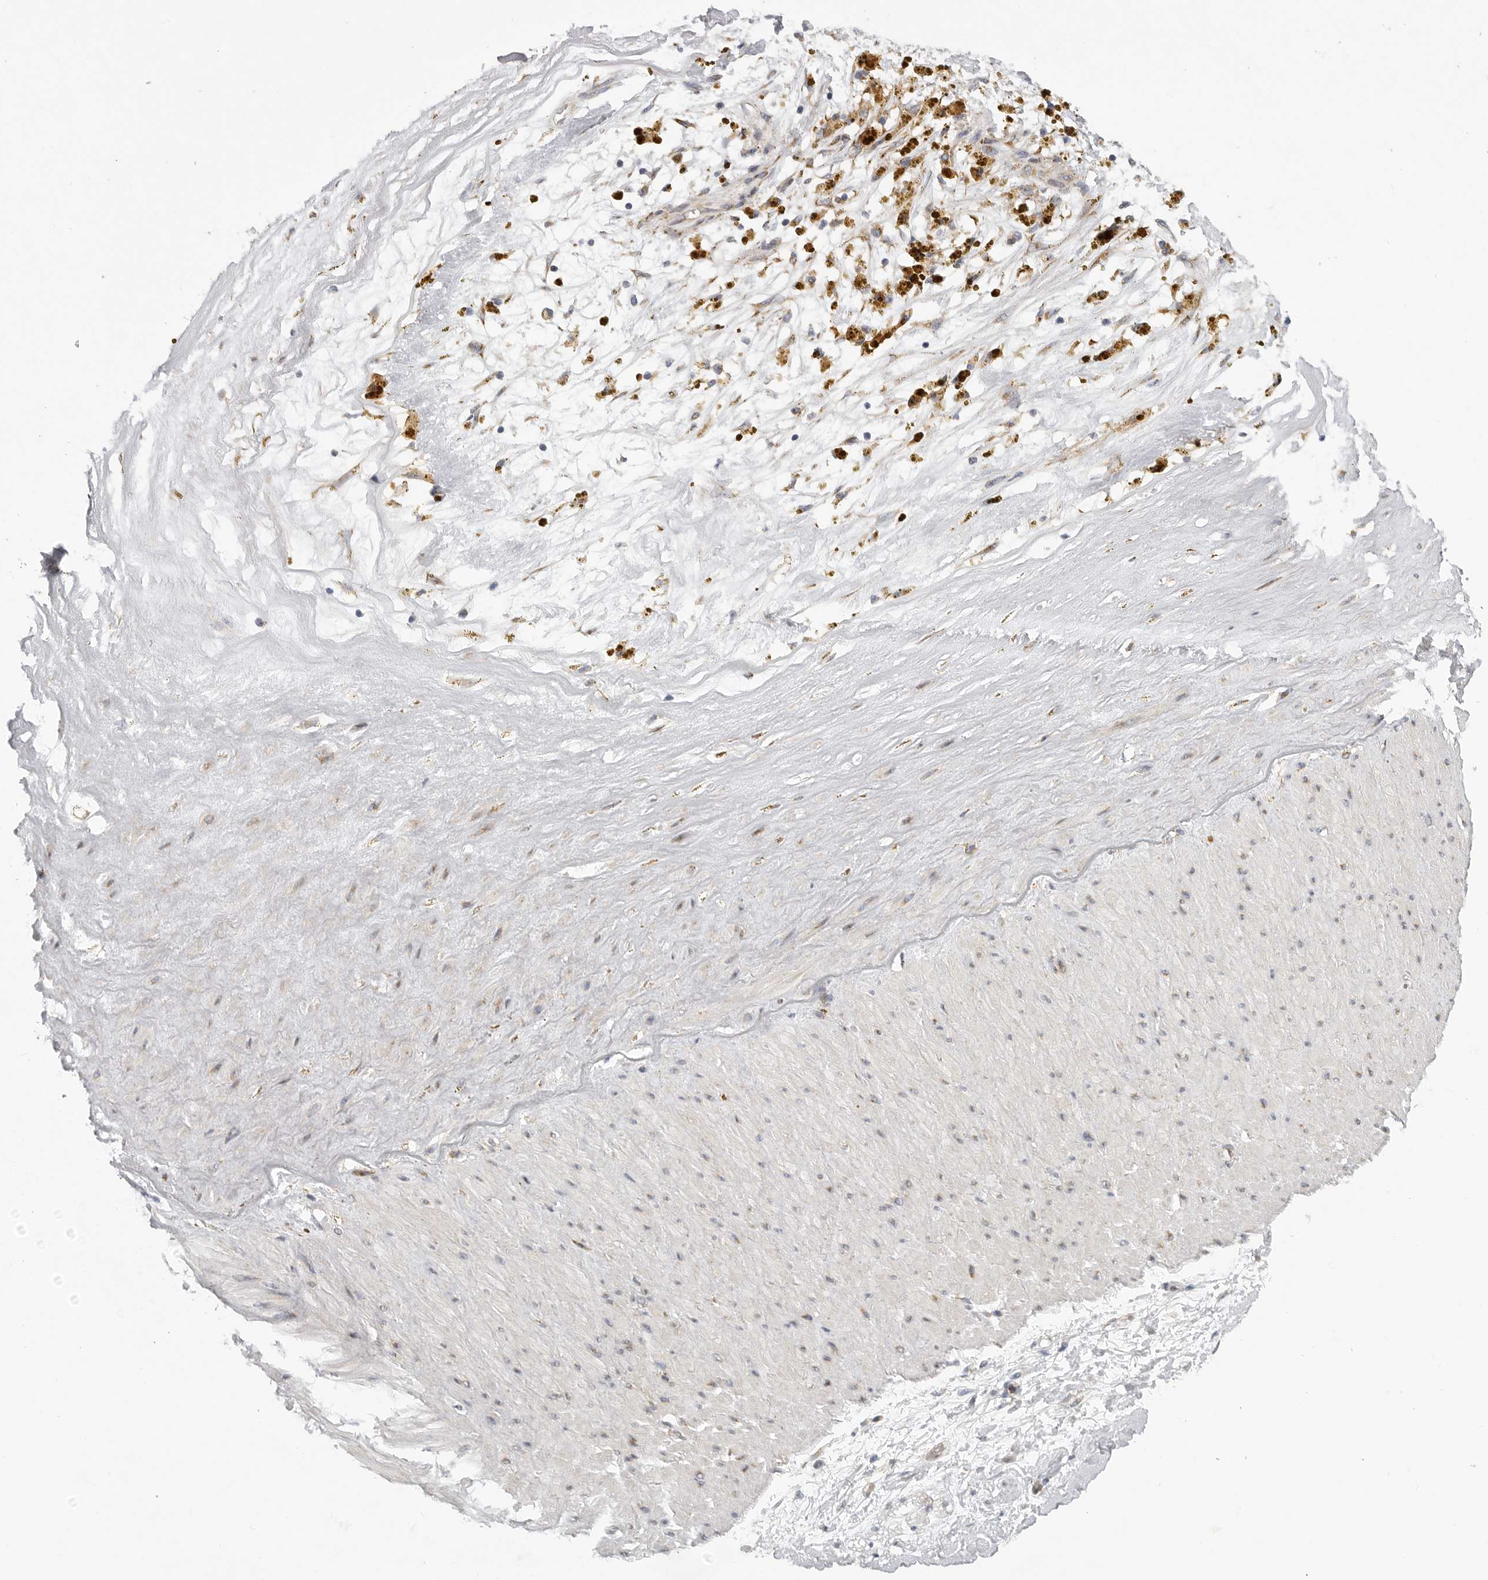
{"staining": {"intensity": "negative", "quantity": "none", "location": "none"}, "tissue": "adipose tissue", "cell_type": "Adipocytes", "image_type": "normal", "snomed": [{"axis": "morphology", "description": "Normal tissue, NOS"}, {"axis": "topography", "description": "Soft tissue"}], "caption": "Adipose tissue was stained to show a protein in brown. There is no significant expression in adipocytes. Brightfield microscopy of immunohistochemistry stained with DAB (brown) and hematoxylin (blue), captured at high magnification.", "gene": "FBXO43", "patient": {"sex": "male", "age": 72}}